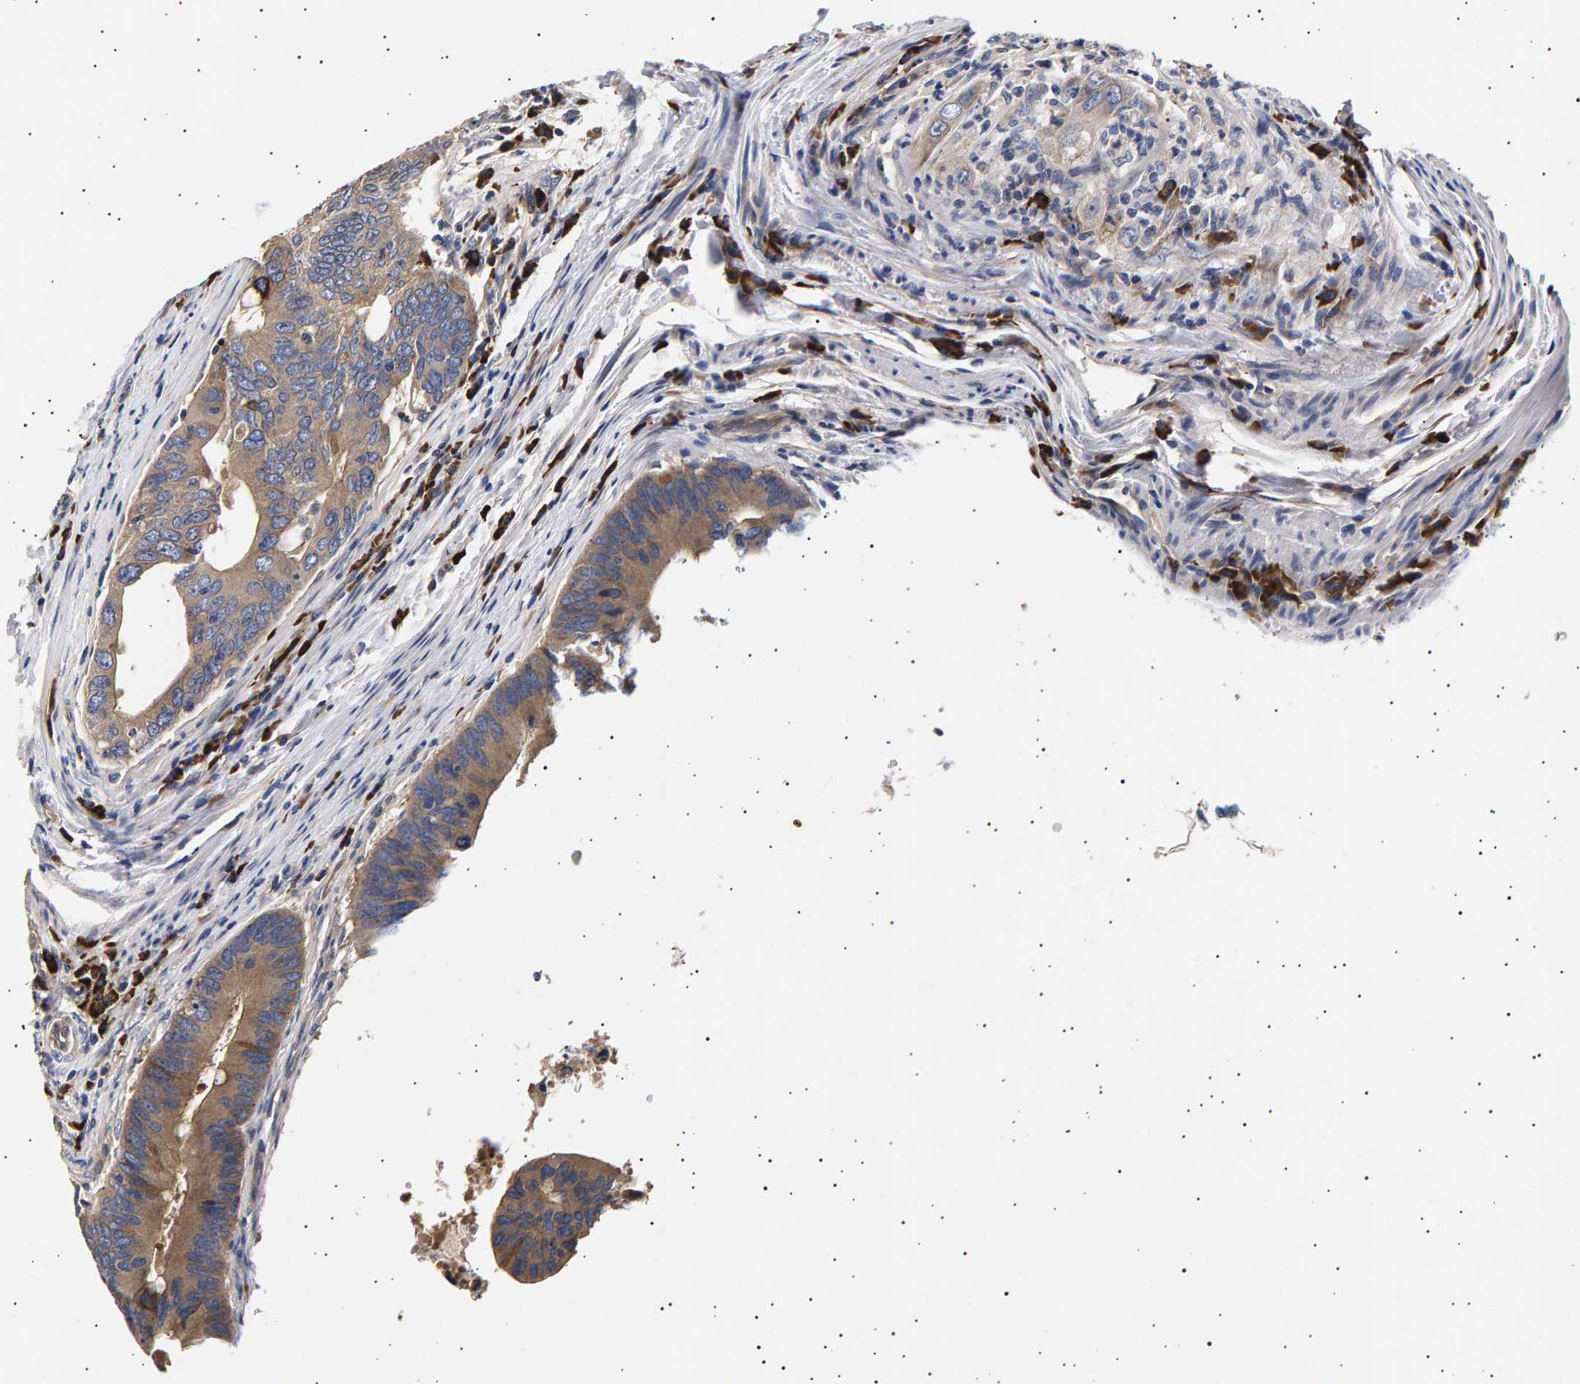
{"staining": {"intensity": "weak", "quantity": "25%-75%", "location": "cytoplasmic/membranous"}, "tissue": "colorectal cancer", "cell_type": "Tumor cells", "image_type": "cancer", "snomed": [{"axis": "morphology", "description": "Adenocarcinoma, NOS"}, {"axis": "topography", "description": "Colon"}], "caption": "This histopathology image demonstrates IHC staining of colorectal adenocarcinoma, with low weak cytoplasmic/membranous expression in approximately 25%-75% of tumor cells.", "gene": "ANKRD40", "patient": {"sex": "male", "age": 71}}